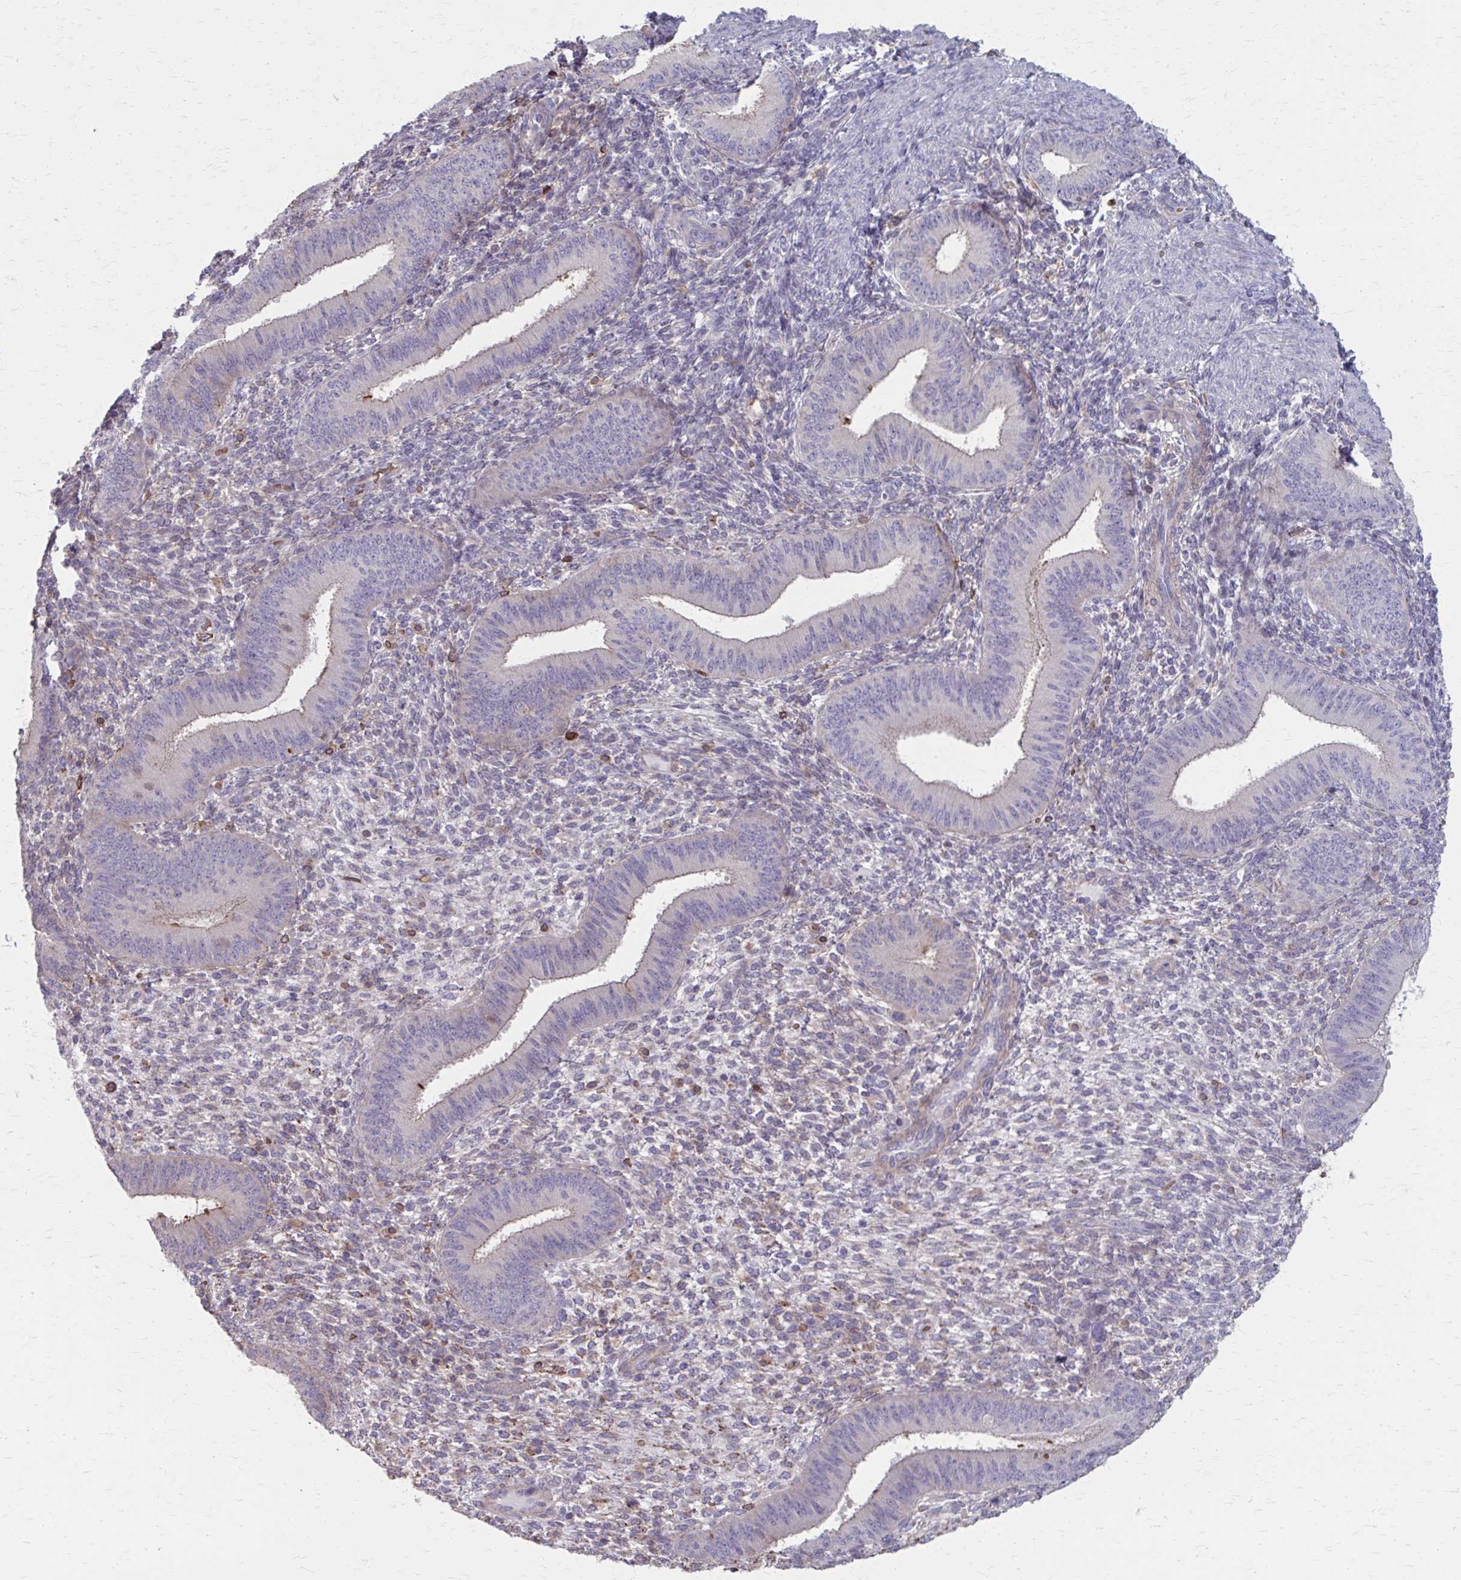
{"staining": {"intensity": "weak", "quantity": "<25%", "location": "cytoplasmic/membranous"}, "tissue": "endometrium", "cell_type": "Cells in endometrial stroma", "image_type": "normal", "snomed": [{"axis": "morphology", "description": "Normal tissue, NOS"}, {"axis": "topography", "description": "Endometrium"}], "caption": "This is an IHC image of benign human endometrium. There is no expression in cells in endometrial stroma.", "gene": "MMP14", "patient": {"sex": "female", "age": 39}}